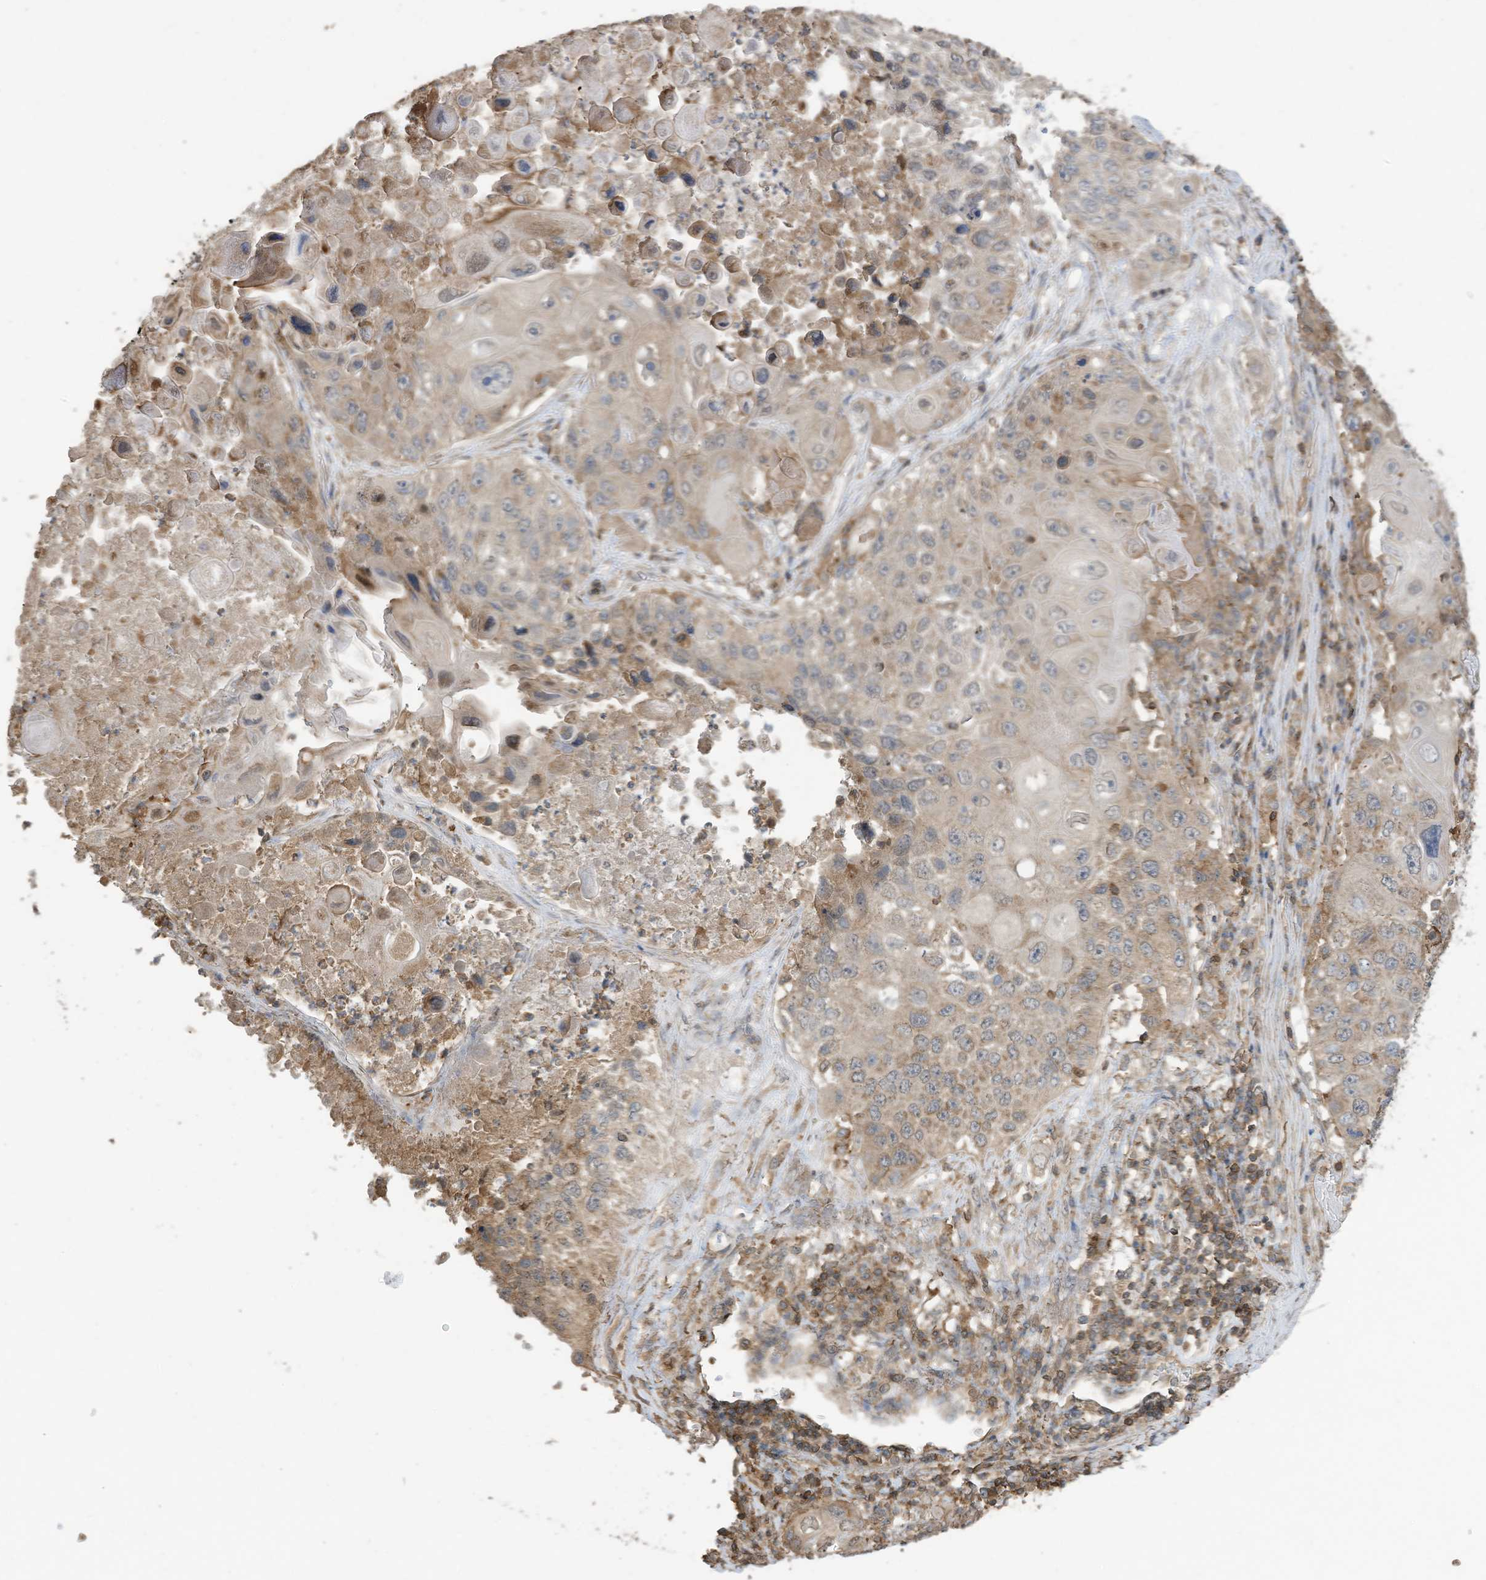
{"staining": {"intensity": "weak", "quantity": "25%-75%", "location": "cytoplasmic/membranous"}, "tissue": "lung cancer", "cell_type": "Tumor cells", "image_type": "cancer", "snomed": [{"axis": "morphology", "description": "Squamous cell carcinoma, NOS"}, {"axis": "topography", "description": "Lung"}], "caption": "Protein staining by IHC reveals weak cytoplasmic/membranous staining in approximately 25%-75% of tumor cells in lung cancer. (IHC, brightfield microscopy, high magnification).", "gene": "COX10", "patient": {"sex": "male", "age": 61}}